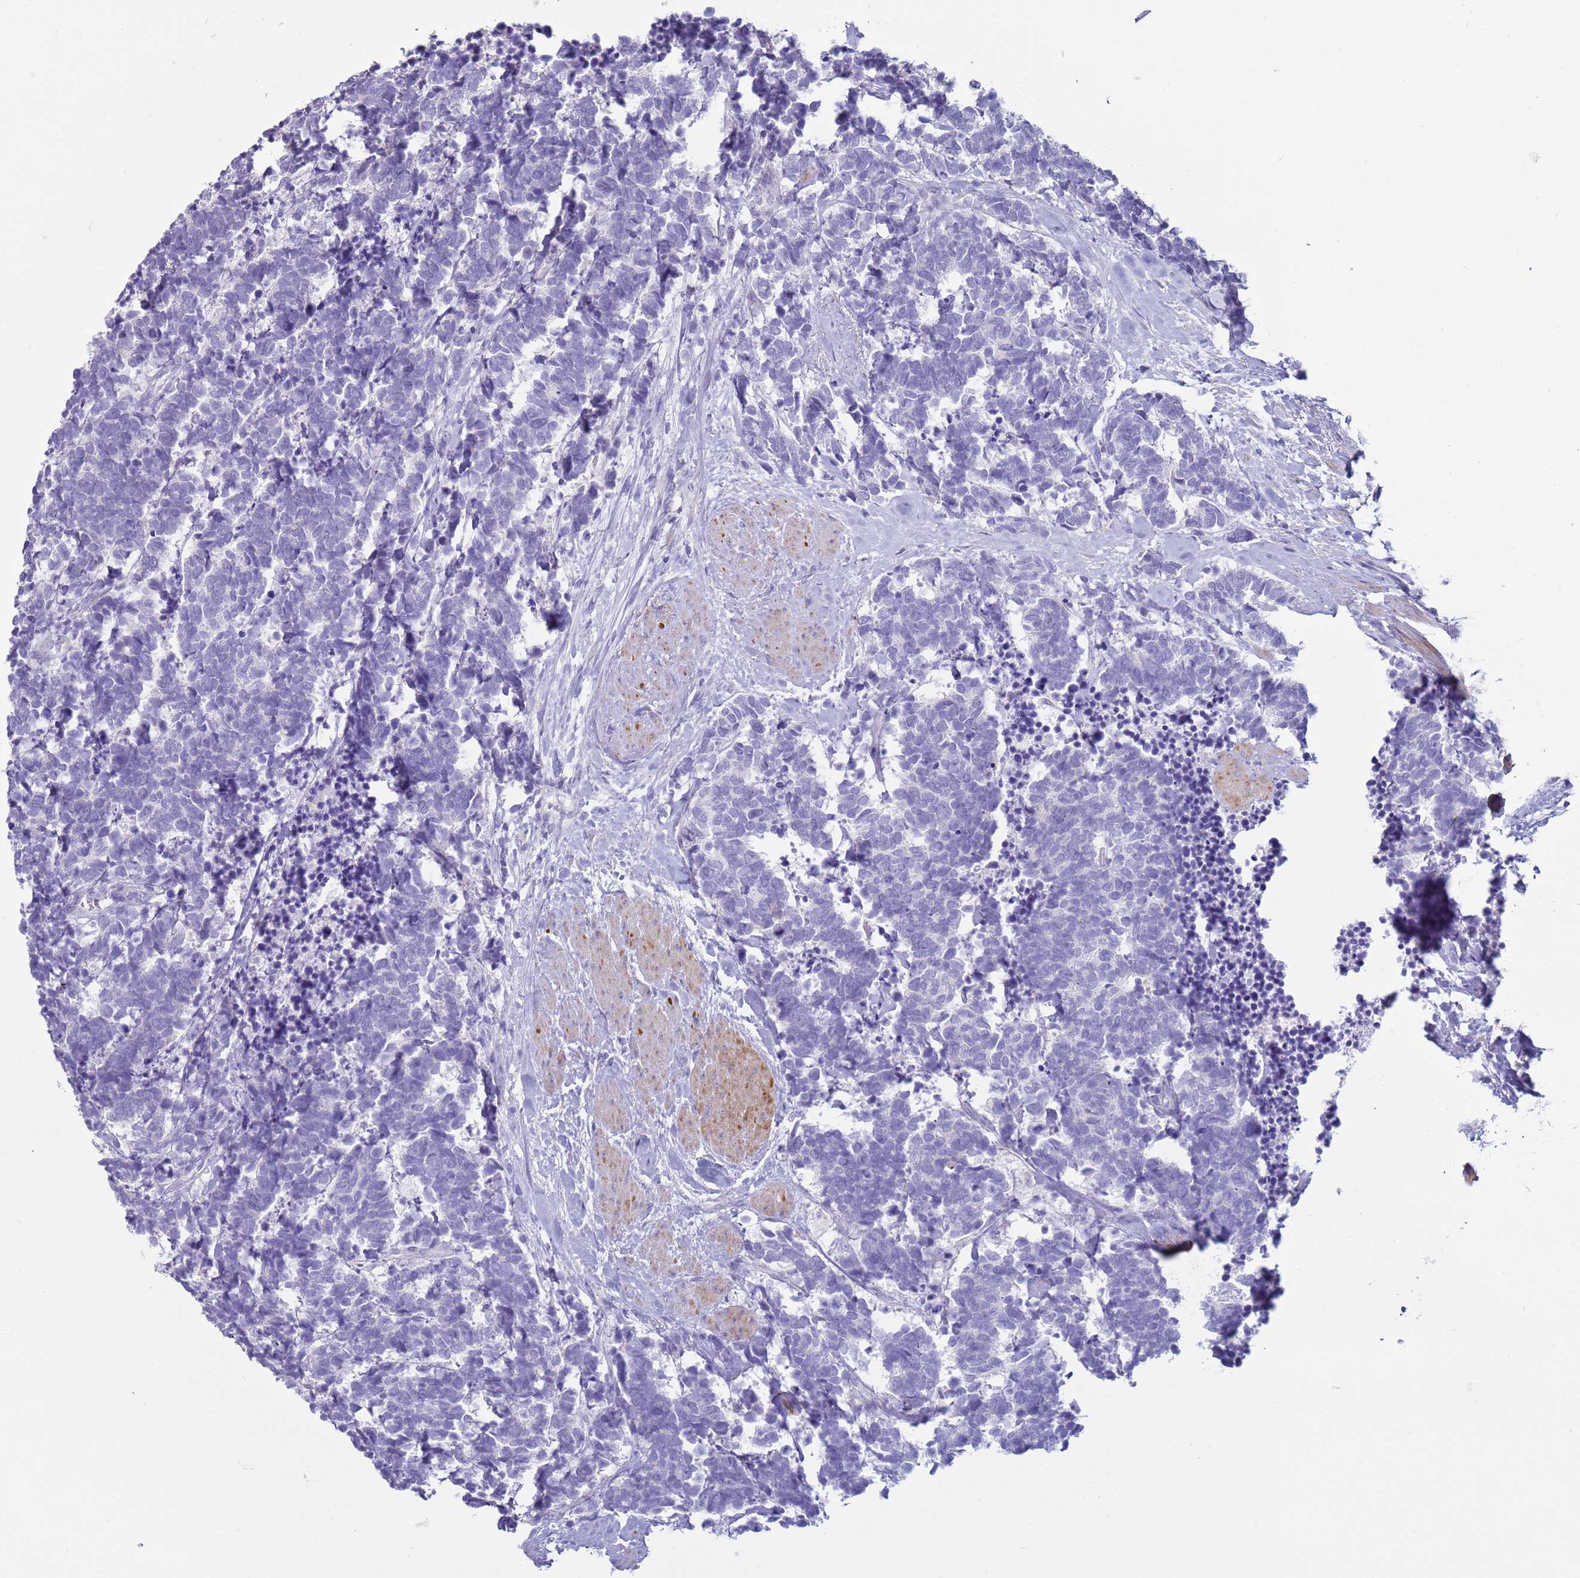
{"staining": {"intensity": "negative", "quantity": "none", "location": "none"}, "tissue": "carcinoid", "cell_type": "Tumor cells", "image_type": "cancer", "snomed": [{"axis": "morphology", "description": "Carcinoma, NOS"}, {"axis": "morphology", "description": "Carcinoid, malignant, NOS"}, {"axis": "topography", "description": "Prostate"}], "caption": "IHC of carcinoid (malignant) shows no positivity in tumor cells.", "gene": "NPAP1", "patient": {"sex": "male", "age": 57}}